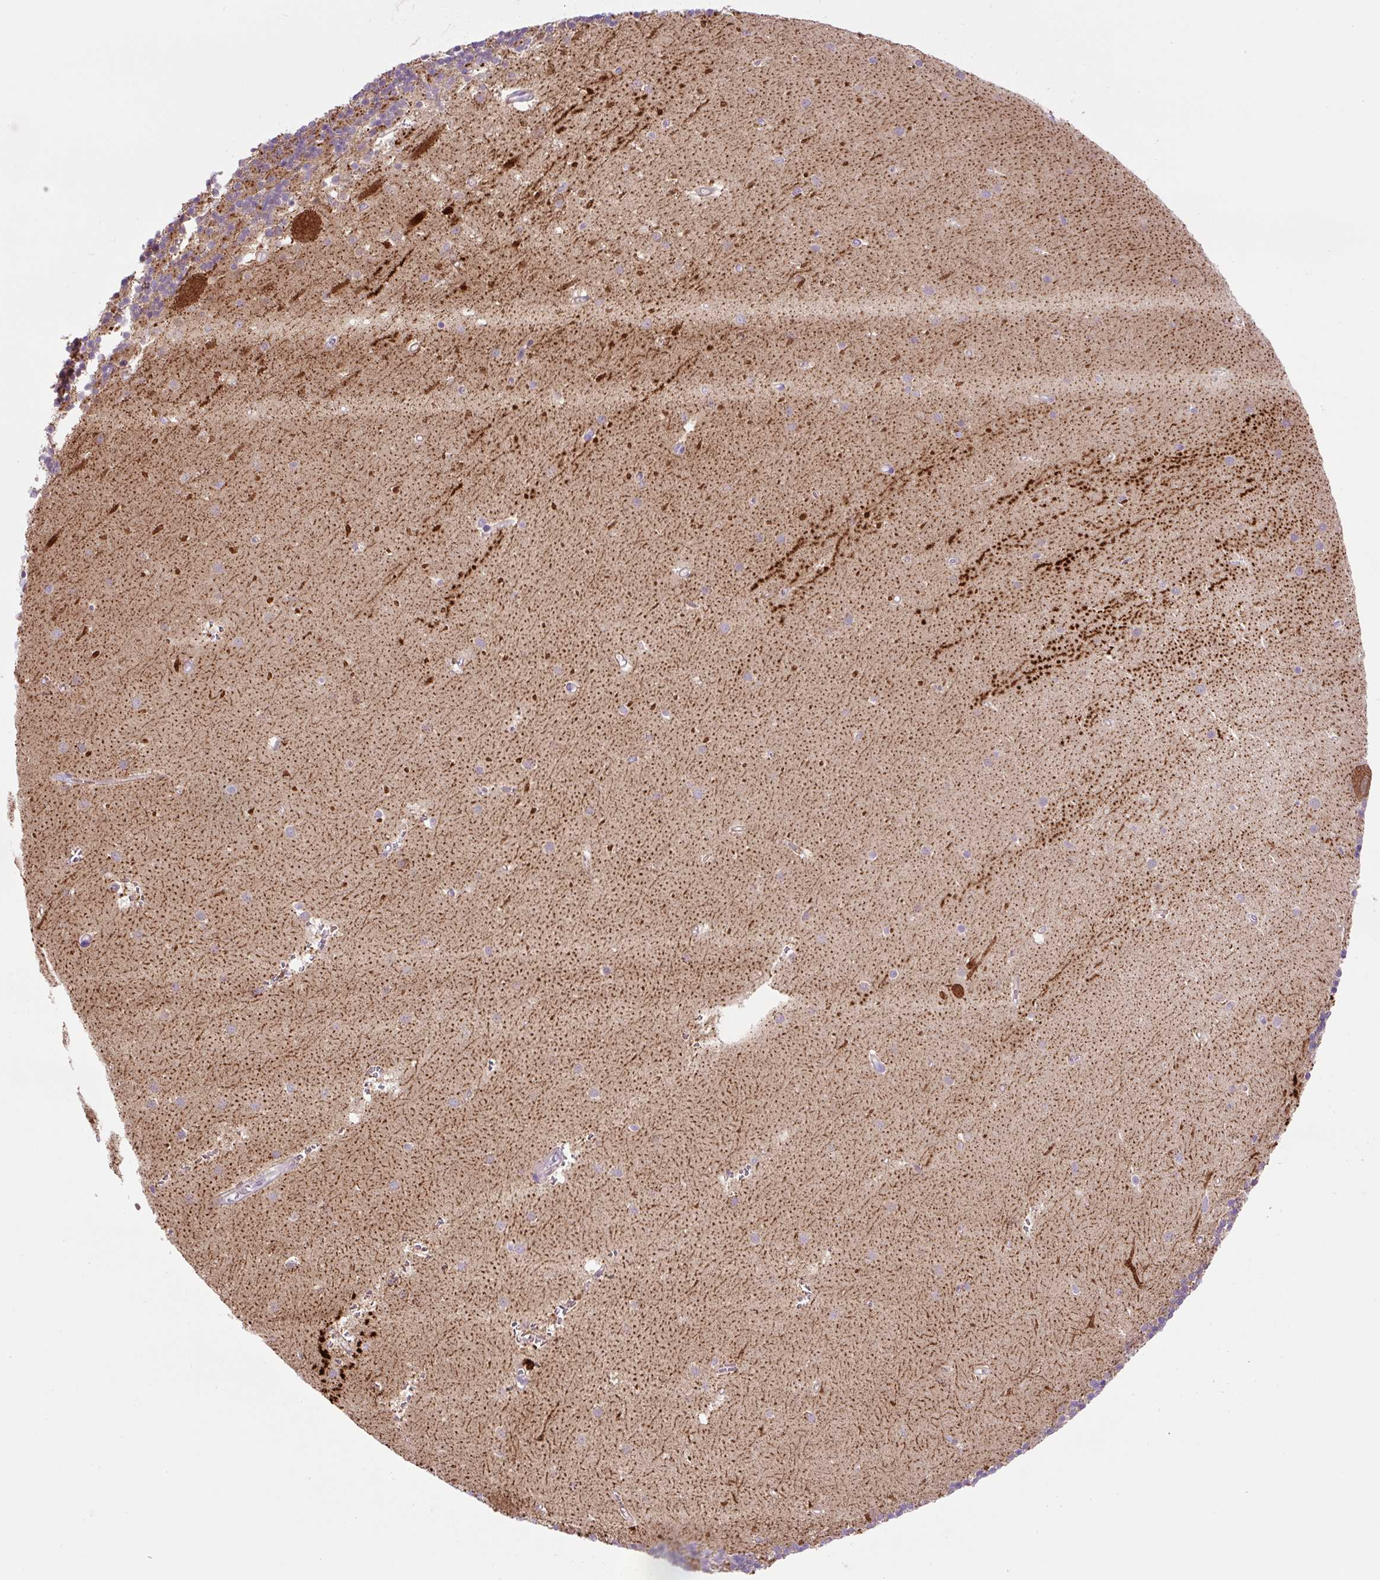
{"staining": {"intensity": "strong", "quantity": "25%-75%", "location": "cytoplasmic/membranous"}, "tissue": "cerebellum", "cell_type": "Cells in granular layer", "image_type": "normal", "snomed": [{"axis": "morphology", "description": "Normal tissue, NOS"}, {"axis": "topography", "description": "Cerebellum"}], "caption": "The micrograph demonstrates a brown stain indicating the presence of a protein in the cytoplasmic/membranous of cells in granular layer in cerebellum.", "gene": "OGDHL", "patient": {"sex": "male", "age": 54}}